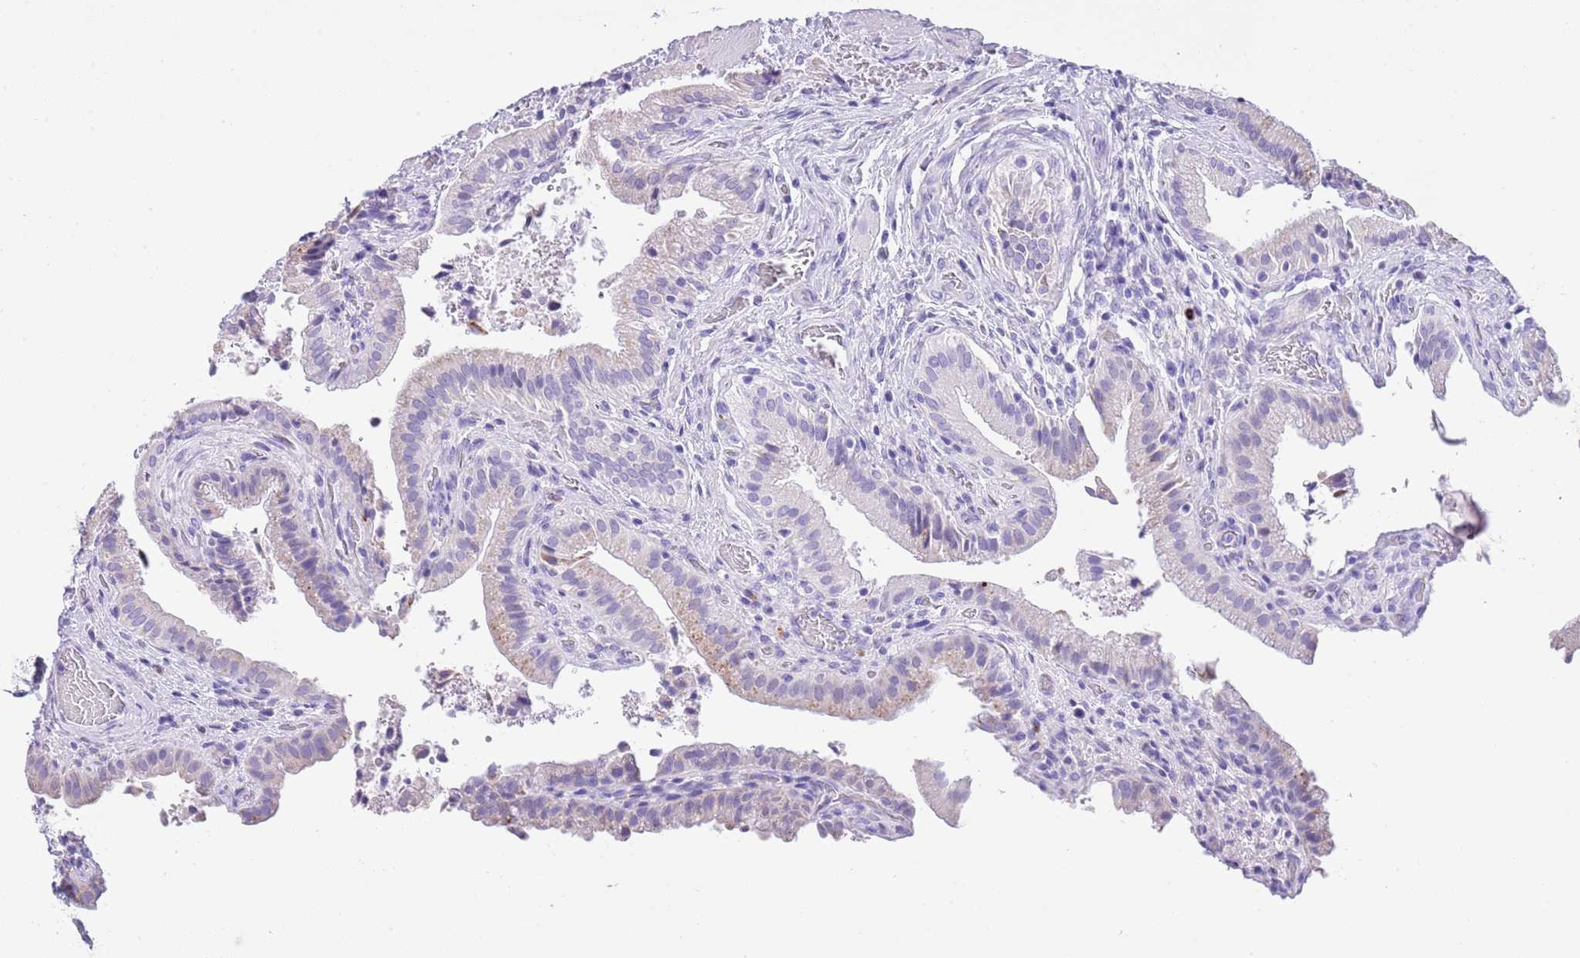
{"staining": {"intensity": "moderate", "quantity": "<25%", "location": "cytoplasmic/membranous"}, "tissue": "gallbladder", "cell_type": "Glandular cells", "image_type": "normal", "snomed": [{"axis": "morphology", "description": "Normal tissue, NOS"}, {"axis": "topography", "description": "Gallbladder"}], "caption": "The immunohistochemical stain highlights moderate cytoplasmic/membranous staining in glandular cells of benign gallbladder.", "gene": "ABHD17C", "patient": {"sex": "male", "age": 24}}